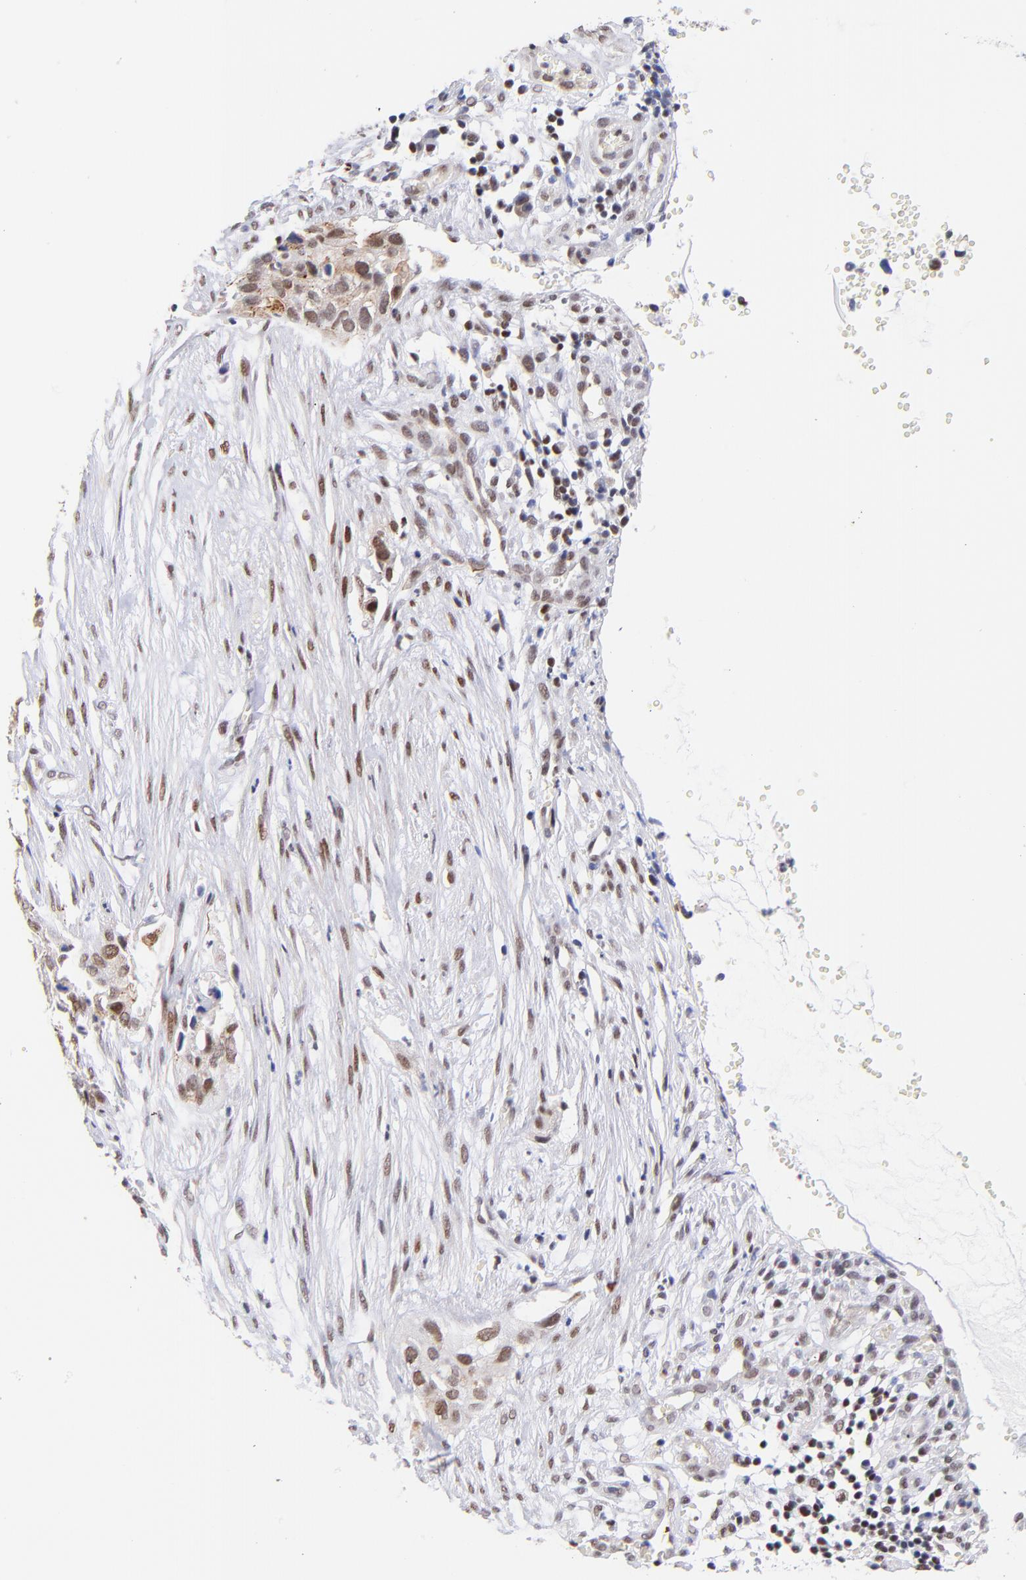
{"staining": {"intensity": "moderate", "quantity": ">75%", "location": "nuclear"}, "tissue": "cervical cancer", "cell_type": "Tumor cells", "image_type": "cancer", "snomed": [{"axis": "morphology", "description": "Normal tissue, NOS"}, {"axis": "morphology", "description": "Squamous cell carcinoma, NOS"}, {"axis": "topography", "description": "Cervix"}], "caption": "Immunohistochemistry micrograph of cervical cancer stained for a protein (brown), which exhibits medium levels of moderate nuclear expression in approximately >75% of tumor cells.", "gene": "MIDEAS", "patient": {"sex": "female", "age": 45}}